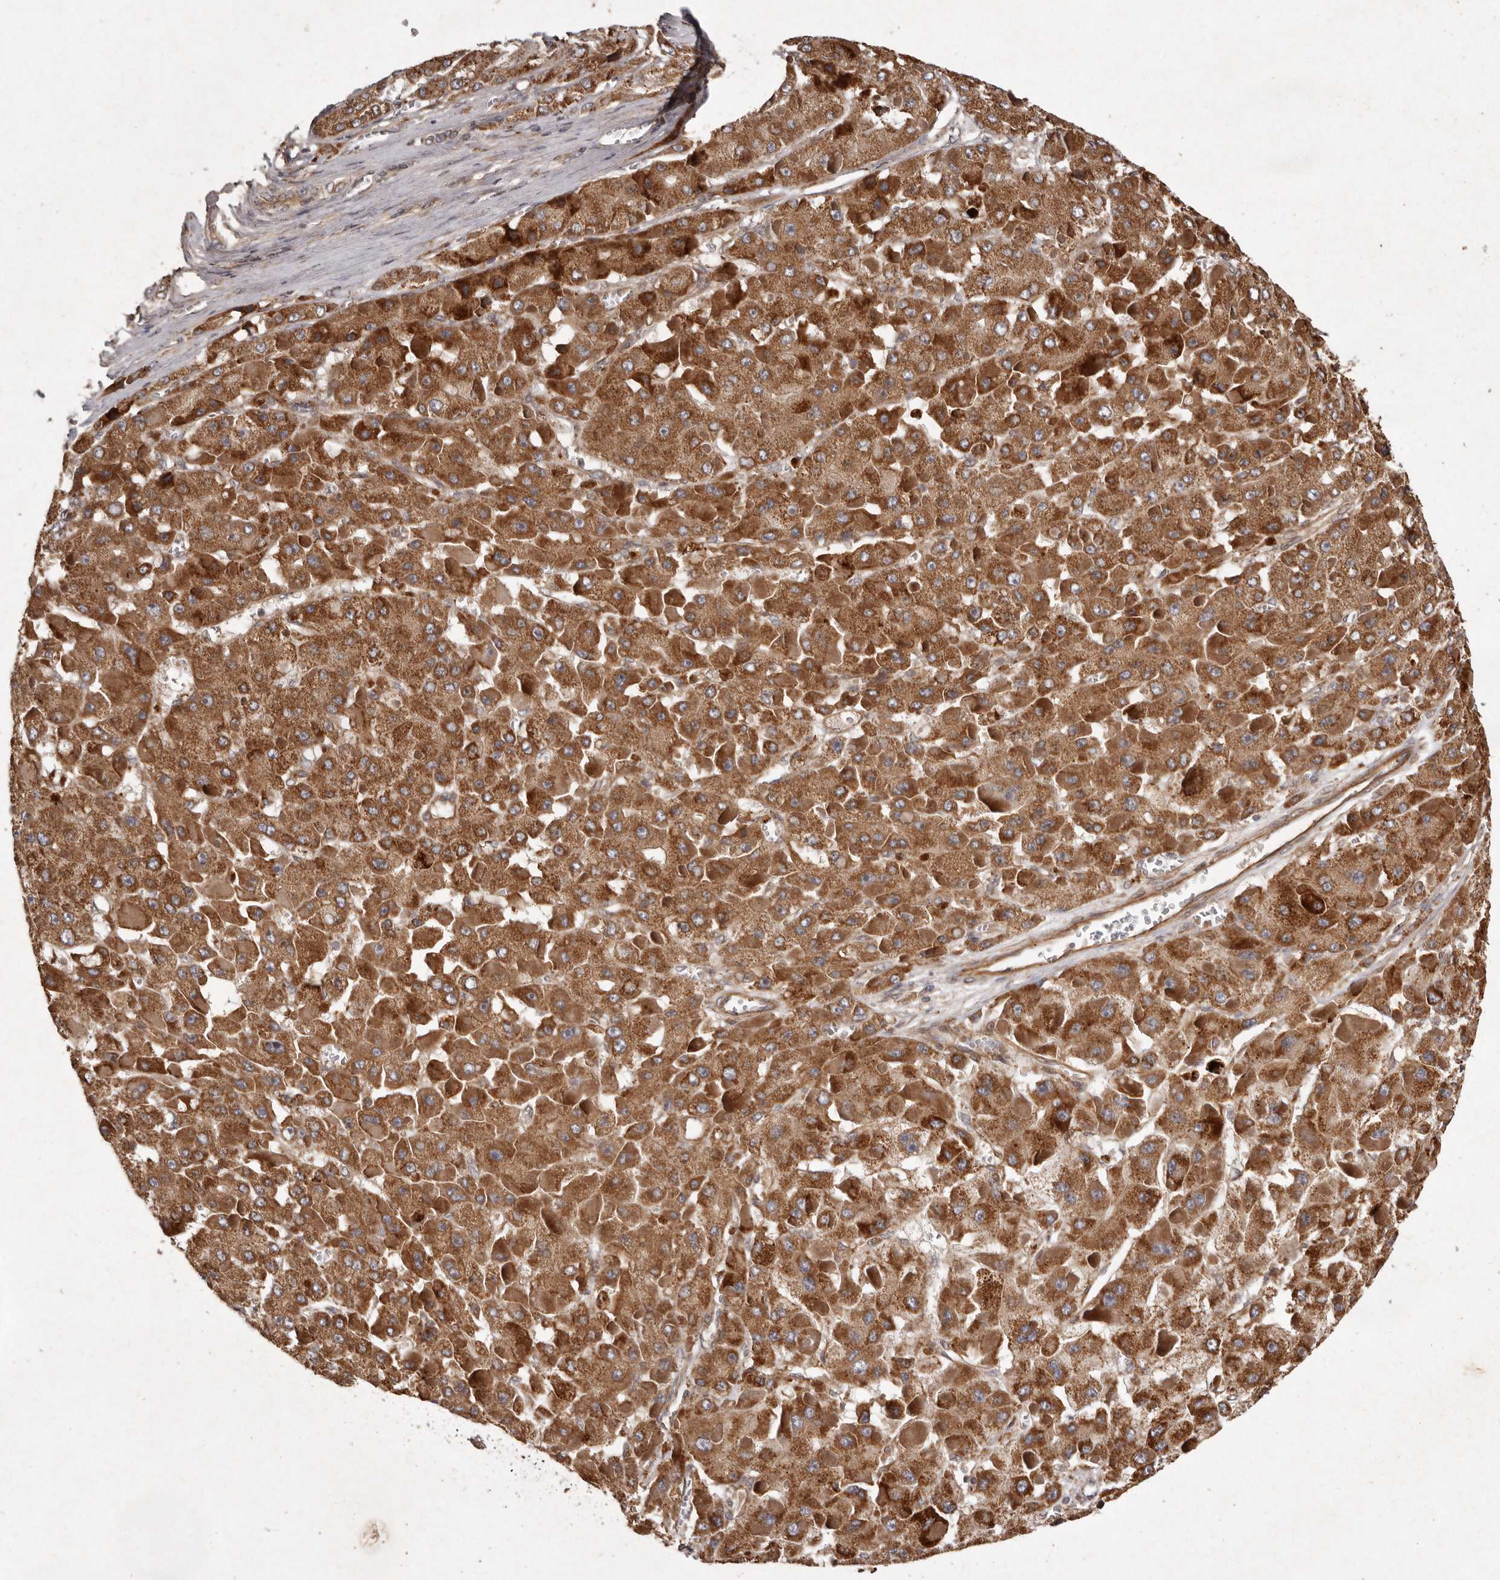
{"staining": {"intensity": "strong", "quantity": ">75%", "location": "cytoplasmic/membranous"}, "tissue": "liver cancer", "cell_type": "Tumor cells", "image_type": "cancer", "snomed": [{"axis": "morphology", "description": "Carcinoma, Hepatocellular, NOS"}, {"axis": "topography", "description": "Liver"}], "caption": "About >75% of tumor cells in human hepatocellular carcinoma (liver) show strong cytoplasmic/membranous protein staining as visualized by brown immunohistochemical staining.", "gene": "SEMA3A", "patient": {"sex": "female", "age": 73}}